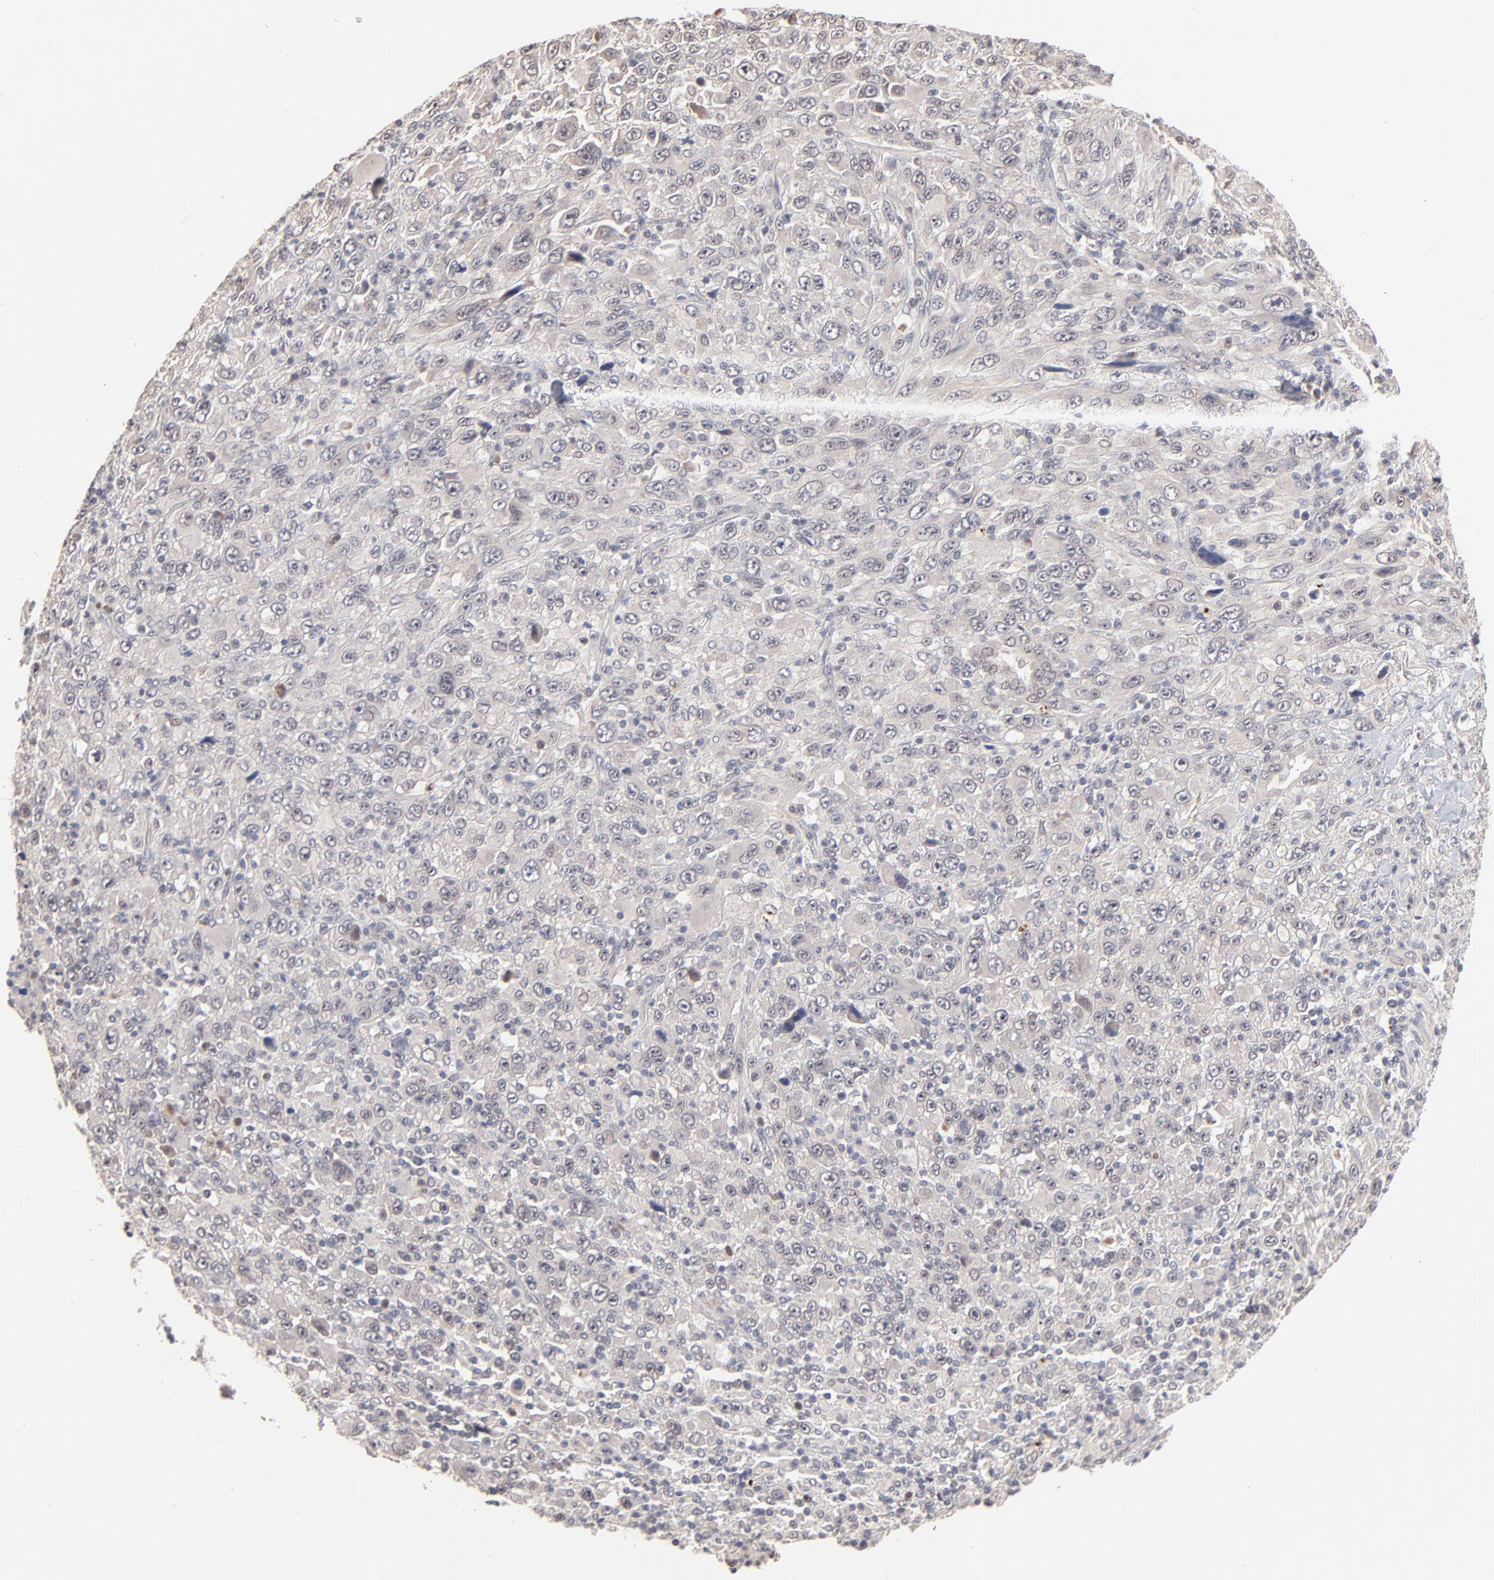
{"staining": {"intensity": "weak", "quantity": "<25%", "location": "cytoplasmic/membranous"}, "tissue": "melanoma", "cell_type": "Tumor cells", "image_type": "cancer", "snomed": [{"axis": "morphology", "description": "Malignant melanoma, Metastatic site"}, {"axis": "topography", "description": "Skin"}], "caption": "Micrograph shows no significant protein staining in tumor cells of melanoma.", "gene": "MSL2", "patient": {"sex": "female", "age": 56}}